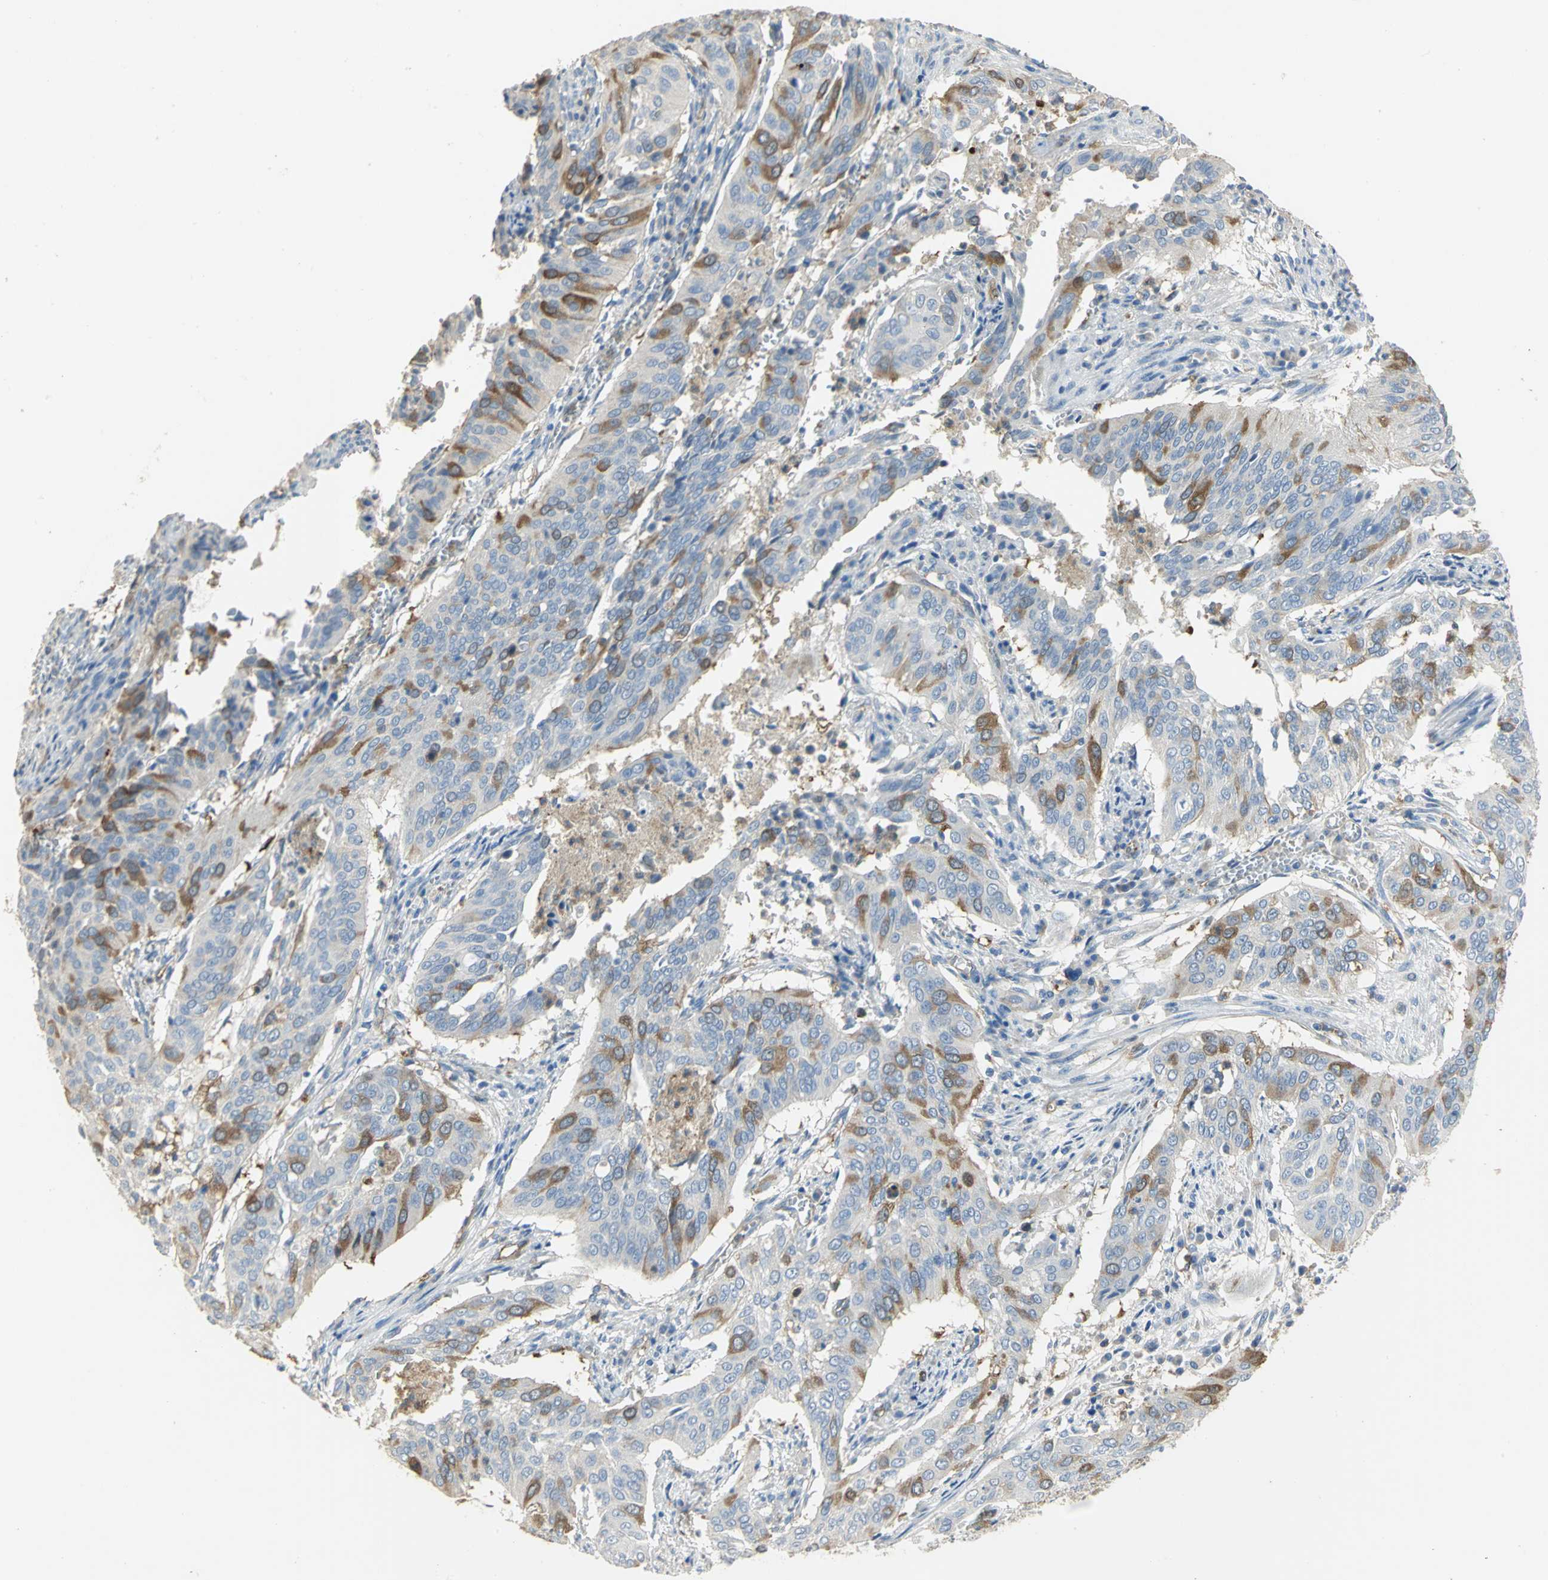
{"staining": {"intensity": "moderate", "quantity": "<25%", "location": "cytoplasmic/membranous"}, "tissue": "cervical cancer", "cell_type": "Tumor cells", "image_type": "cancer", "snomed": [{"axis": "morphology", "description": "Squamous cell carcinoma, NOS"}, {"axis": "topography", "description": "Cervix"}], "caption": "The micrograph reveals immunohistochemical staining of cervical cancer. There is moderate cytoplasmic/membranous staining is appreciated in about <25% of tumor cells.", "gene": "DLGAP5", "patient": {"sex": "female", "age": 39}}